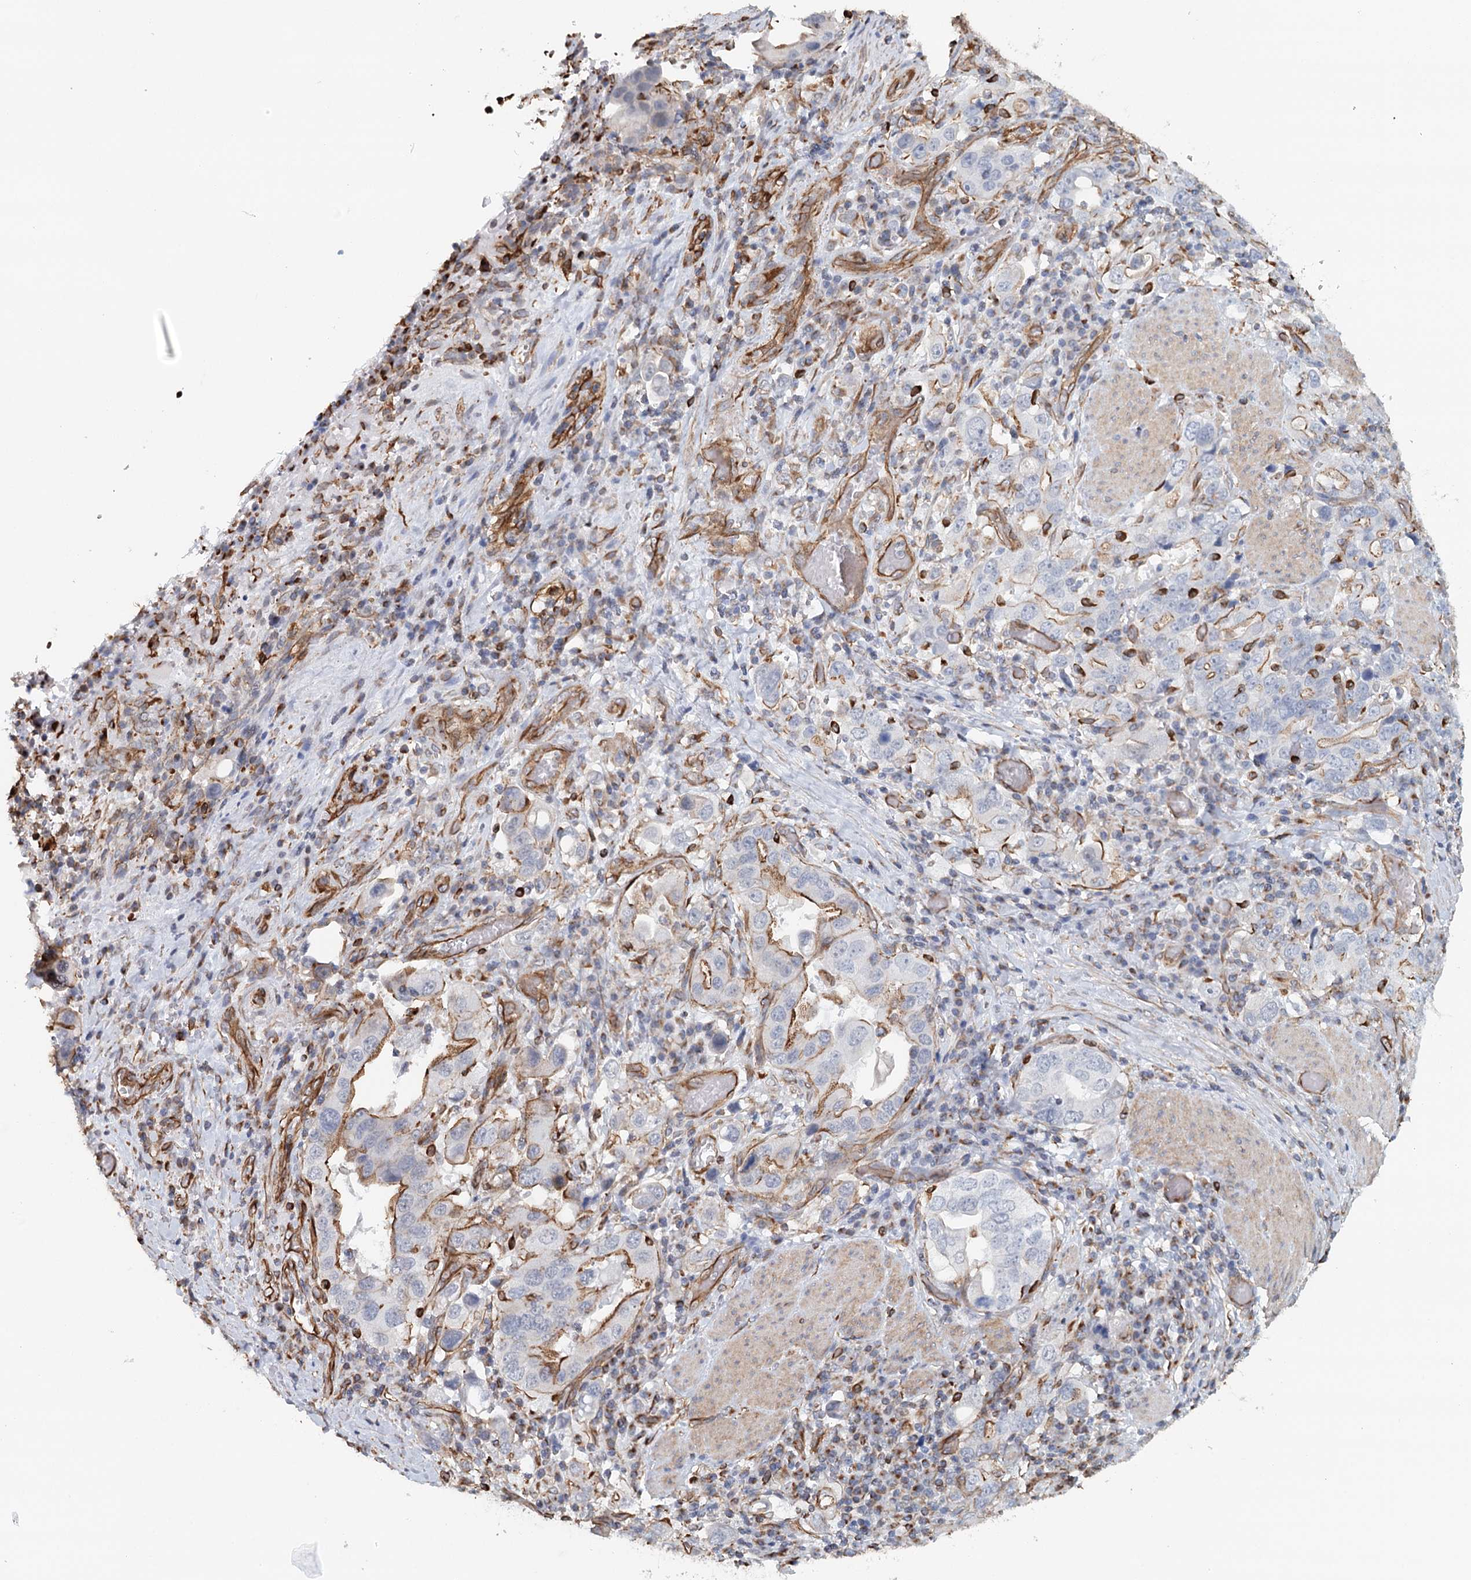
{"staining": {"intensity": "moderate", "quantity": "25%-75%", "location": "cytoplasmic/membranous"}, "tissue": "stomach cancer", "cell_type": "Tumor cells", "image_type": "cancer", "snomed": [{"axis": "morphology", "description": "Adenocarcinoma, NOS"}, {"axis": "topography", "description": "Stomach, upper"}], "caption": "Immunohistochemistry (IHC) image of human stomach adenocarcinoma stained for a protein (brown), which demonstrates medium levels of moderate cytoplasmic/membranous expression in approximately 25%-75% of tumor cells.", "gene": "SYNPO", "patient": {"sex": "male", "age": 62}}